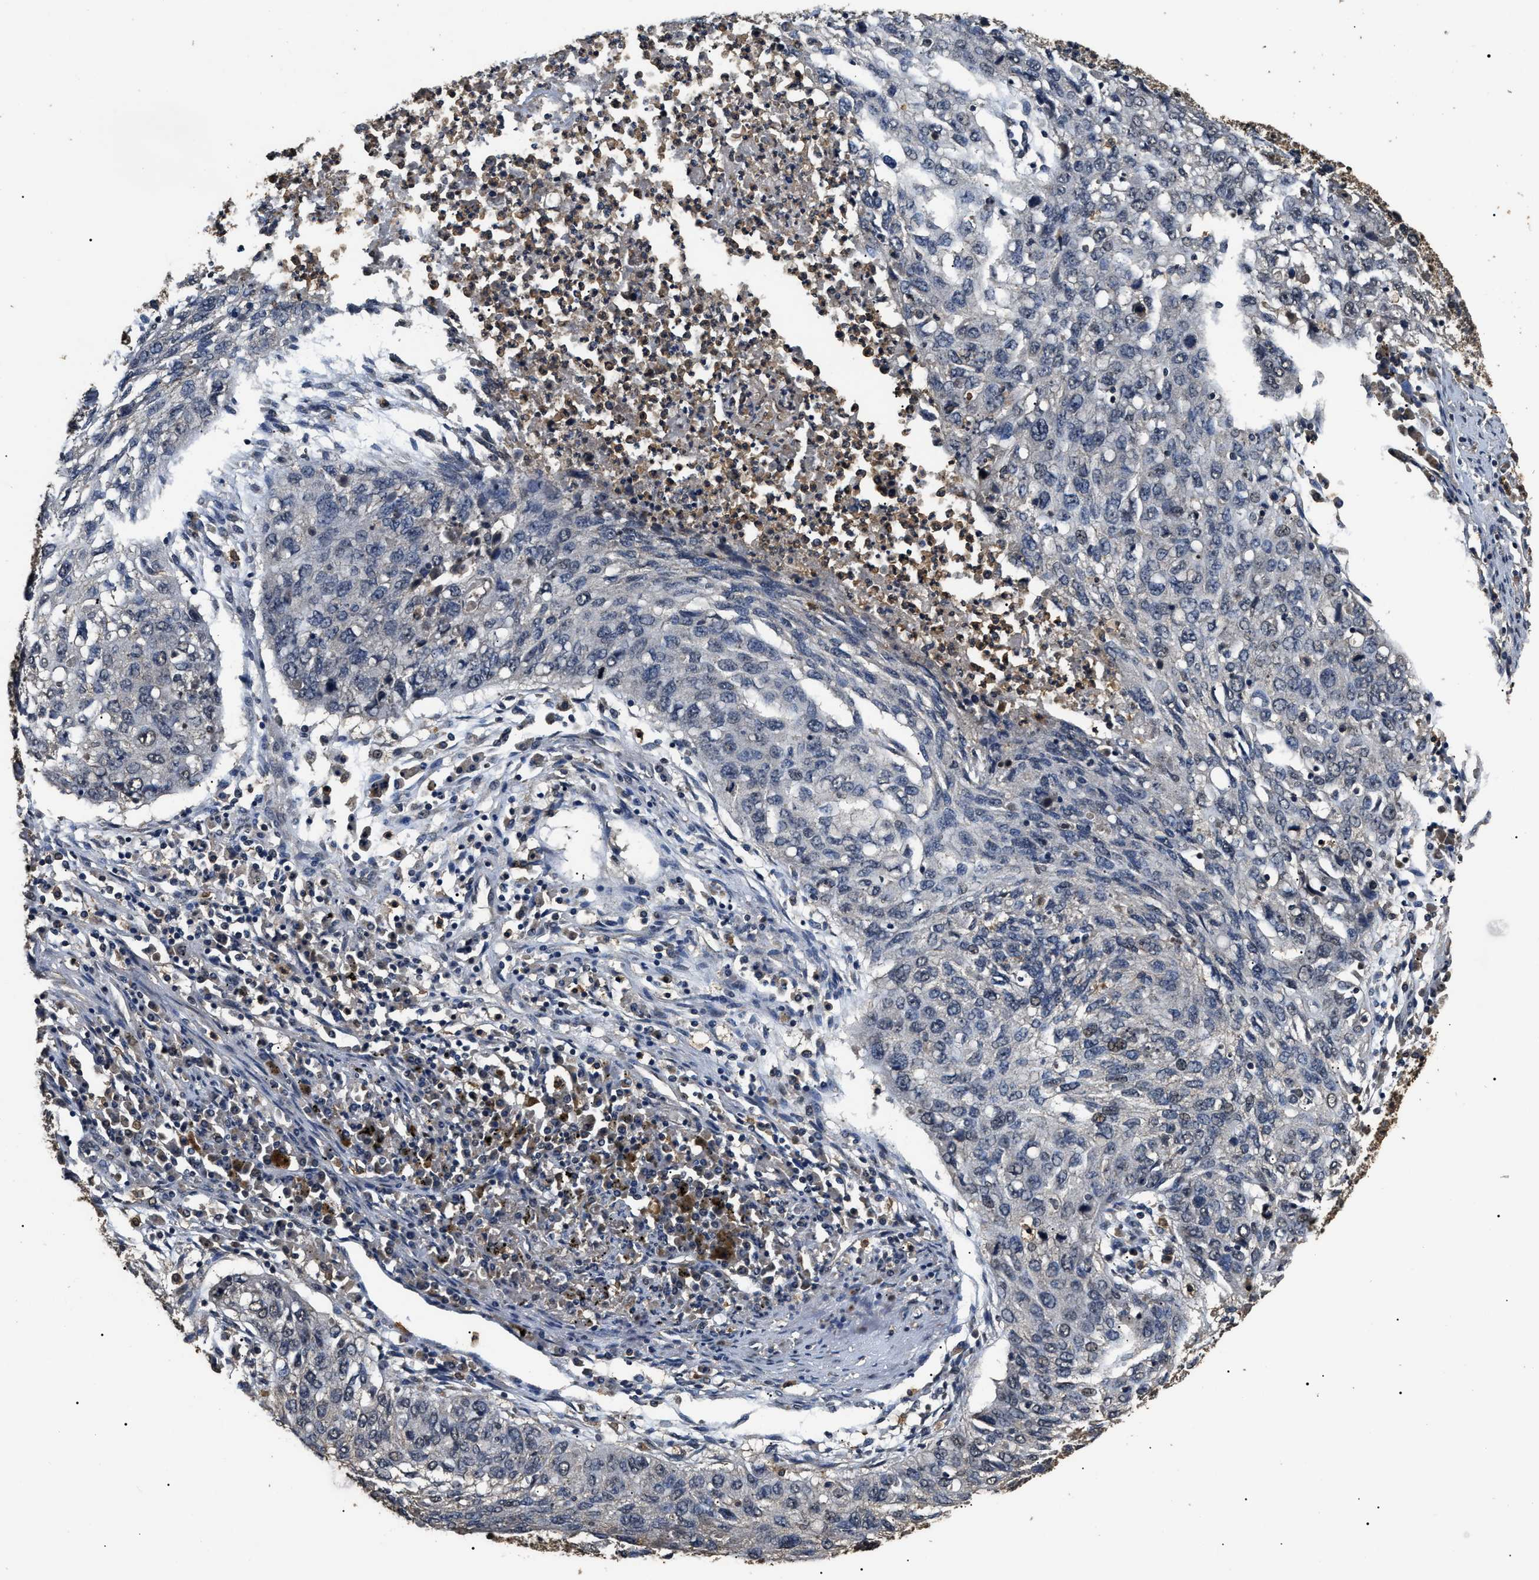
{"staining": {"intensity": "negative", "quantity": "none", "location": "none"}, "tissue": "lung cancer", "cell_type": "Tumor cells", "image_type": "cancer", "snomed": [{"axis": "morphology", "description": "Squamous cell carcinoma, NOS"}, {"axis": "topography", "description": "Lung"}], "caption": "This is an immunohistochemistry (IHC) micrograph of squamous cell carcinoma (lung). There is no staining in tumor cells.", "gene": "PSMD8", "patient": {"sex": "female", "age": 63}}